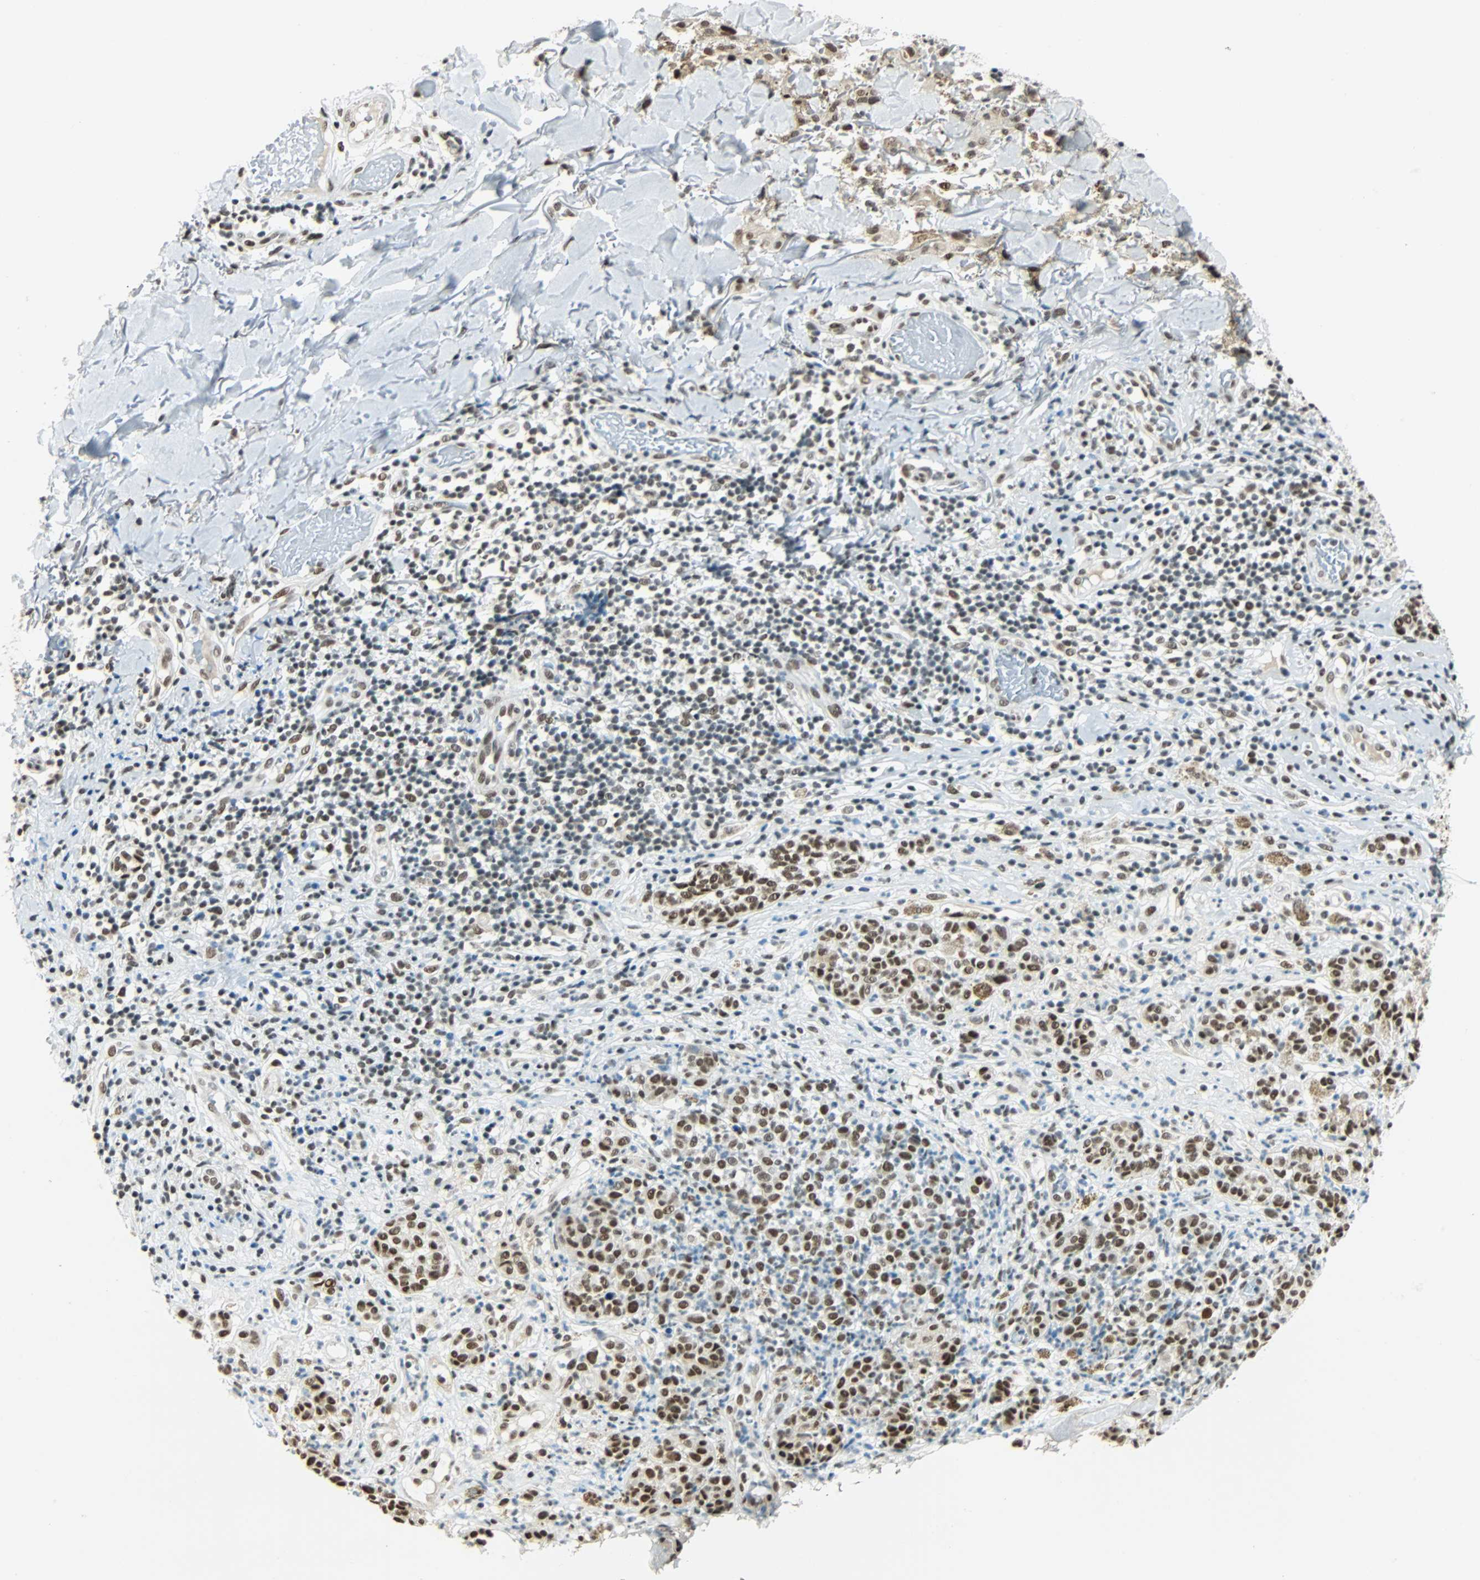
{"staining": {"intensity": "strong", "quantity": ">75%", "location": "nuclear"}, "tissue": "melanoma", "cell_type": "Tumor cells", "image_type": "cancer", "snomed": [{"axis": "morphology", "description": "Malignant melanoma, NOS"}, {"axis": "topography", "description": "Skin"}], "caption": "Melanoma stained for a protein shows strong nuclear positivity in tumor cells.", "gene": "NELFE", "patient": {"sex": "male", "age": 64}}